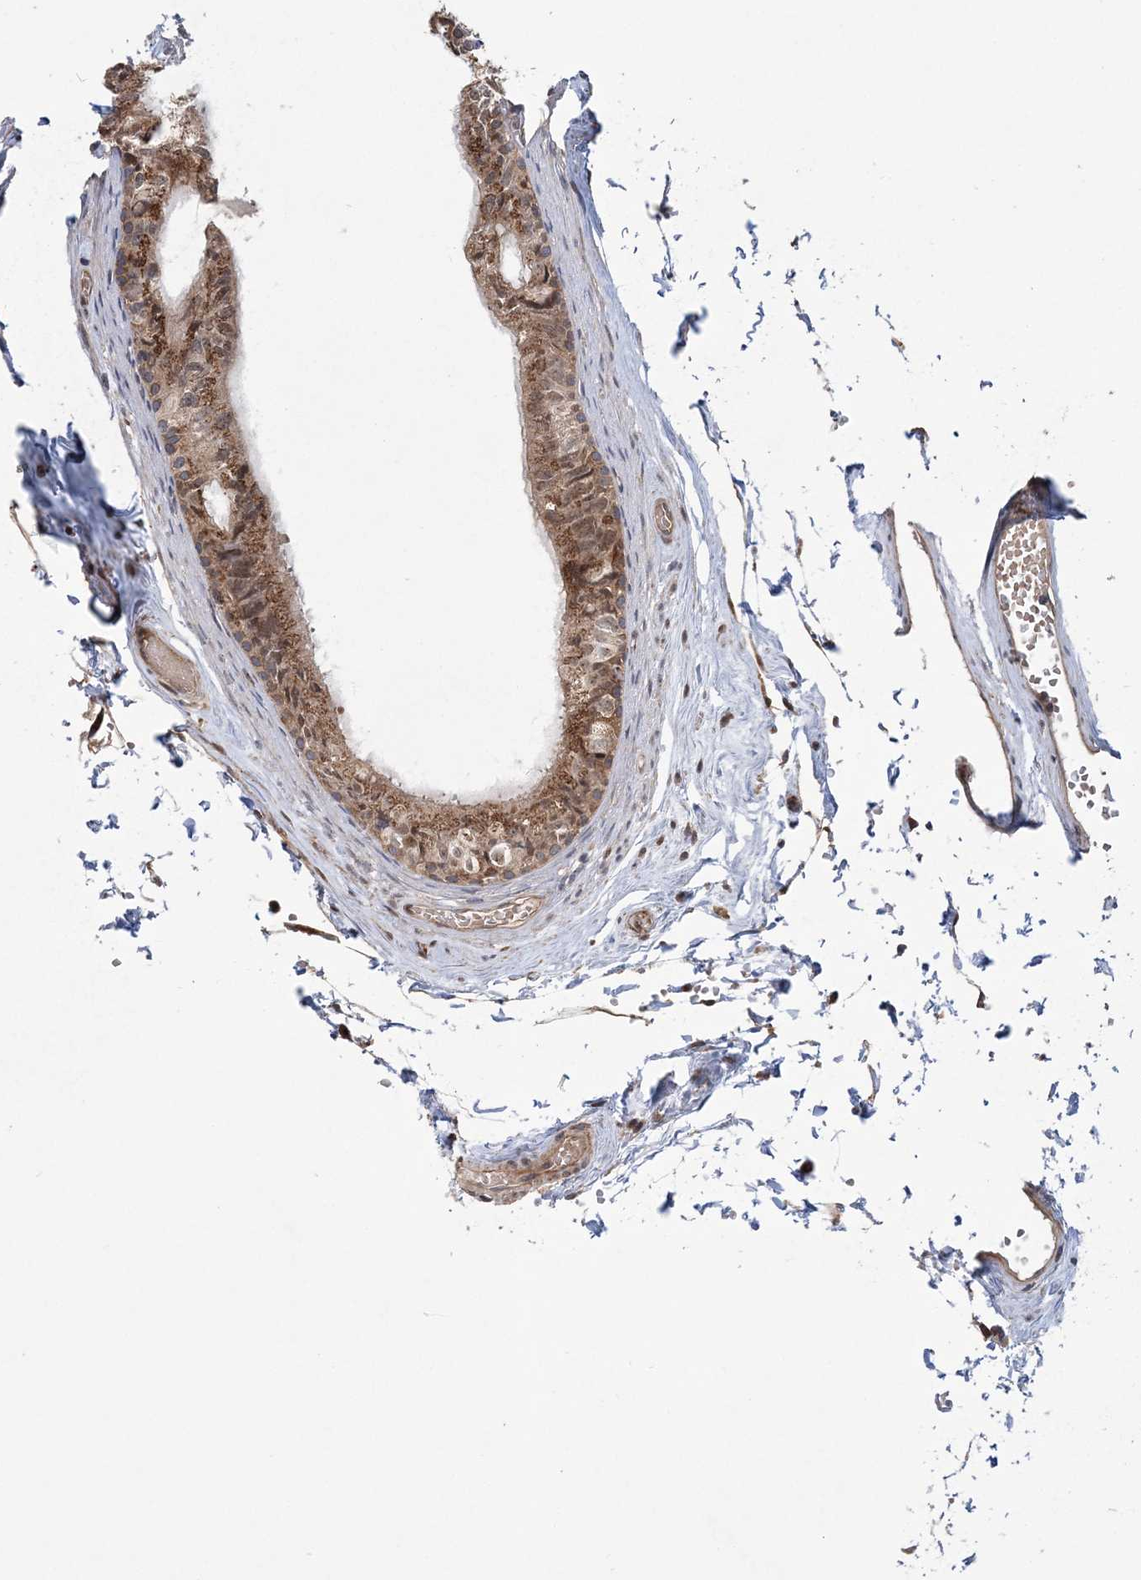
{"staining": {"intensity": "moderate", "quantity": ">75%", "location": "cytoplasmic/membranous"}, "tissue": "epididymis", "cell_type": "Glandular cells", "image_type": "normal", "snomed": [{"axis": "morphology", "description": "Normal tissue, NOS"}, {"axis": "topography", "description": "Epididymis"}], "caption": "Epididymis stained with a brown dye demonstrates moderate cytoplasmic/membranous positive positivity in approximately >75% of glandular cells.", "gene": "KIF4A", "patient": {"sex": "male", "age": 79}}